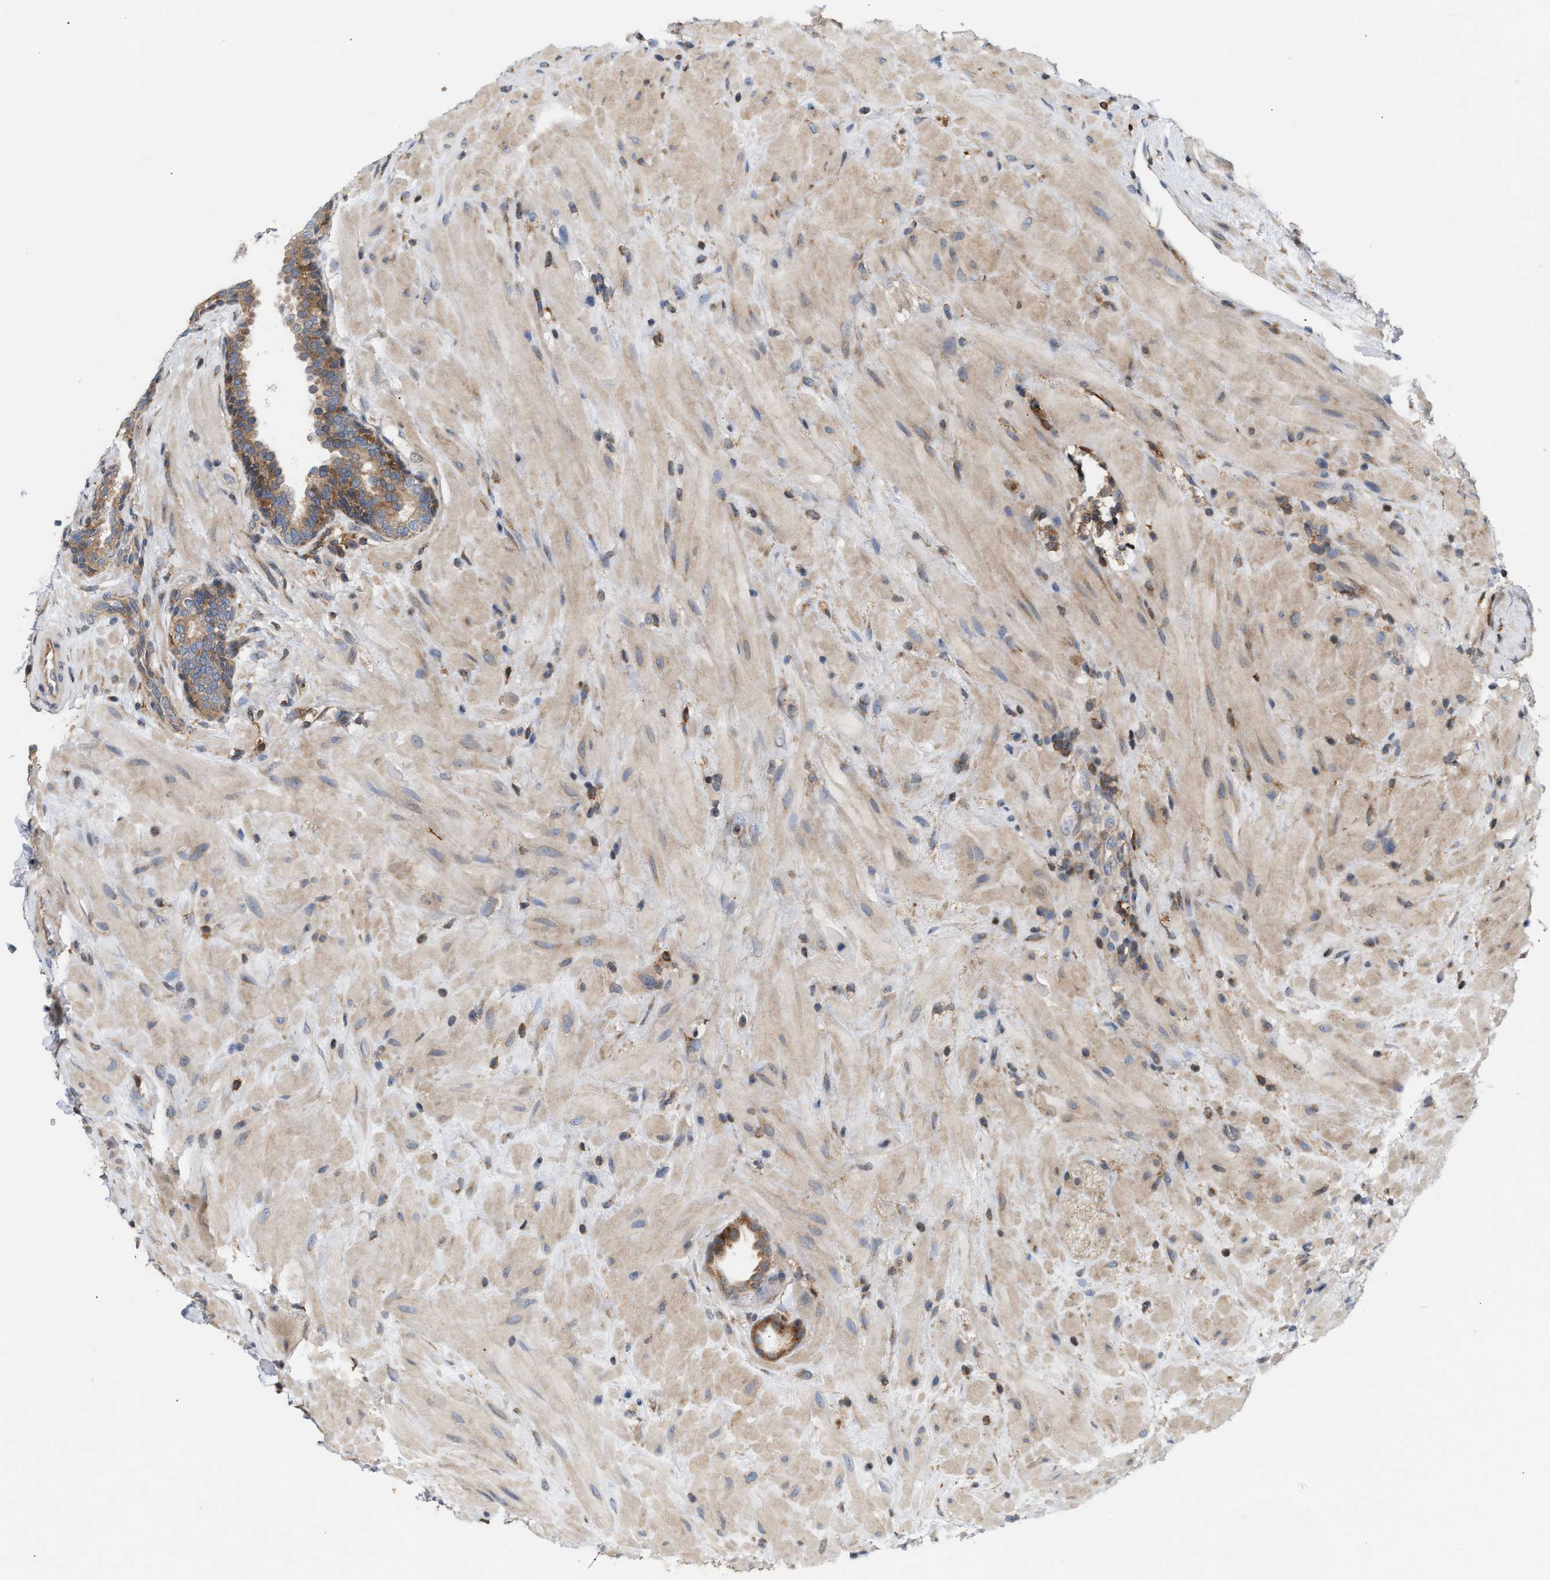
{"staining": {"intensity": "moderate", "quantity": ">75%", "location": "cytoplasmic/membranous"}, "tissue": "prostate", "cell_type": "Glandular cells", "image_type": "normal", "snomed": [{"axis": "morphology", "description": "Normal tissue, NOS"}, {"axis": "topography", "description": "Prostate"}], "caption": "Immunohistochemical staining of benign human prostate exhibits >75% levels of moderate cytoplasmic/membranous protein expression in approximately >75% of glandular cells. (IHC, brightfield microscopy, high magnification).", "gene": "DBNL", "patient": {"sex": "male", "age": 51}}